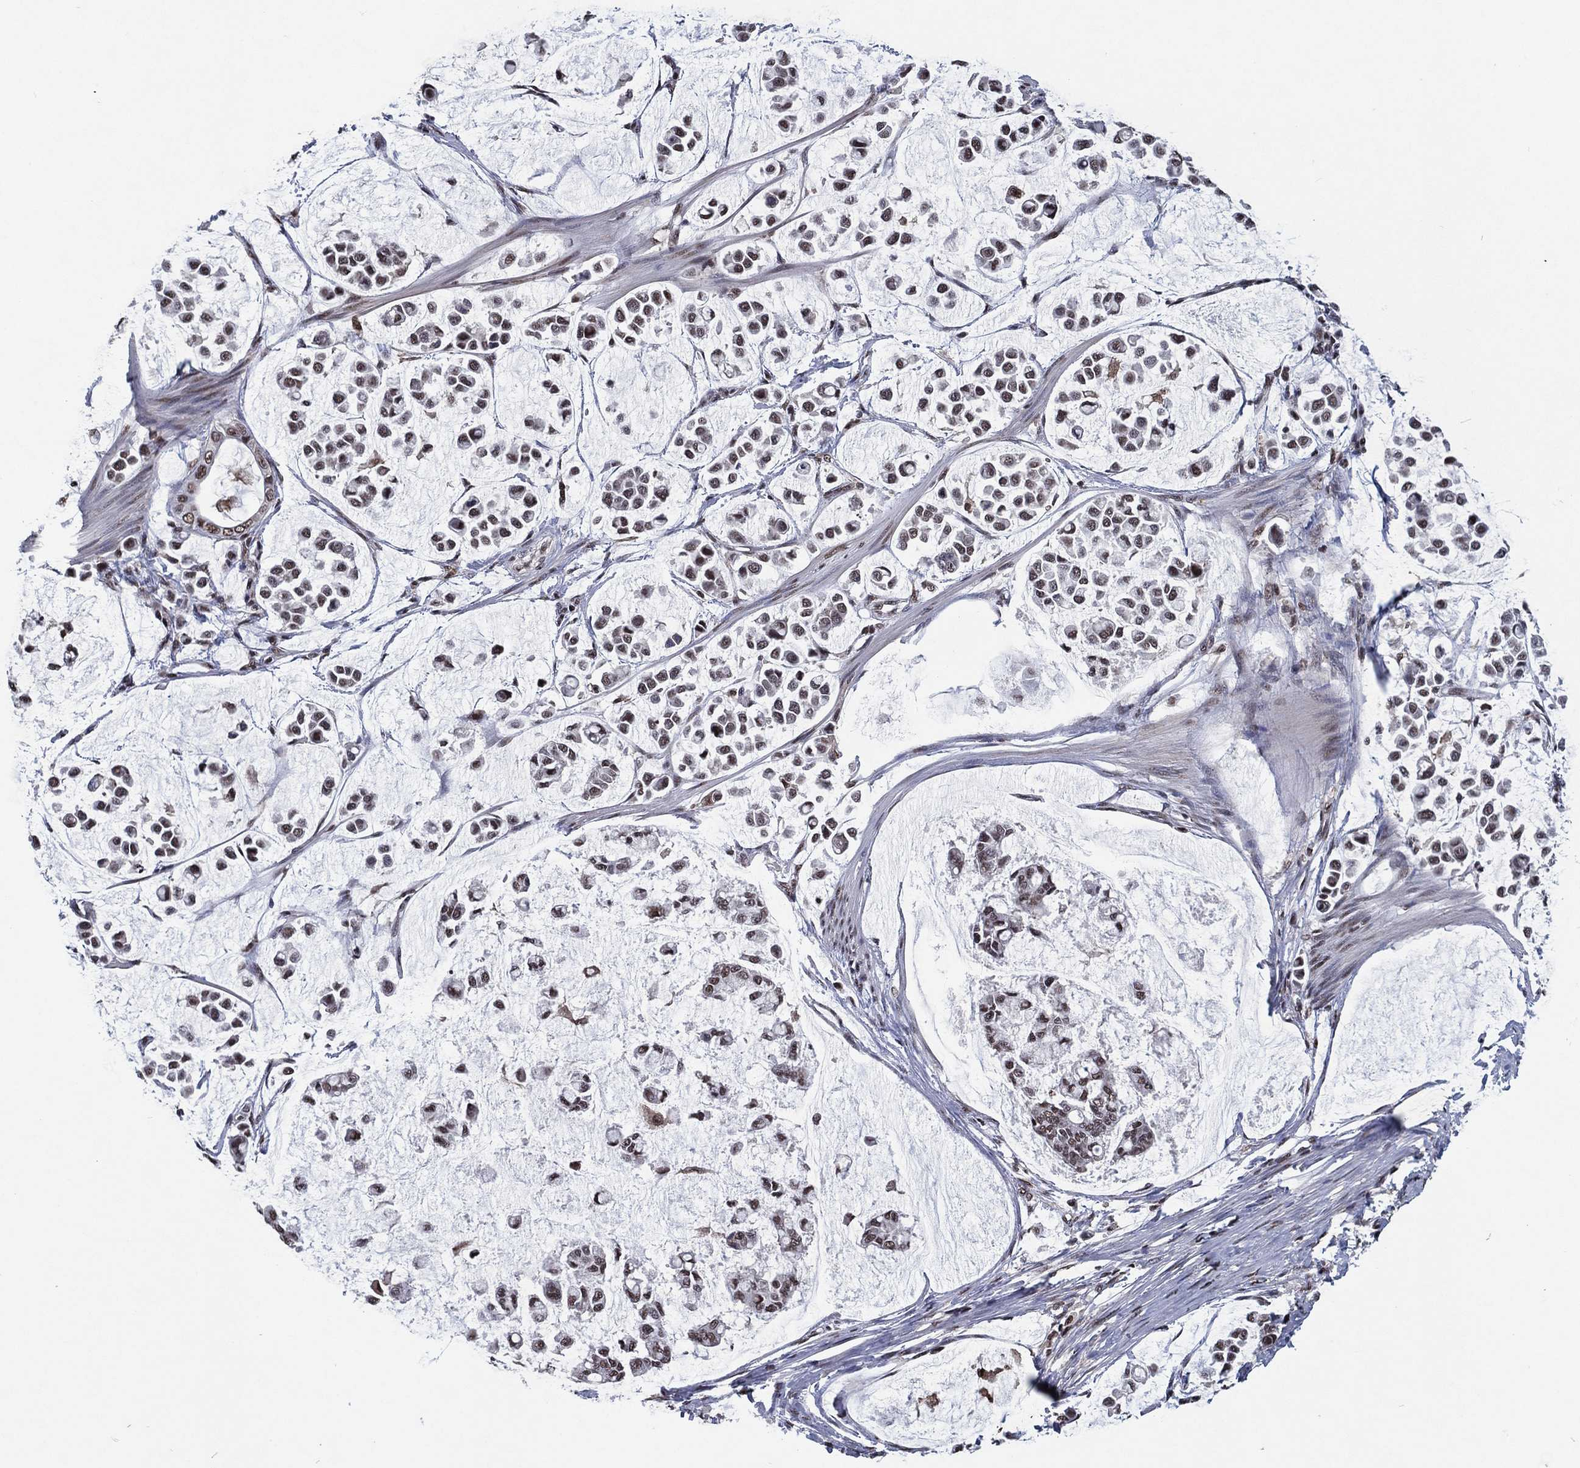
{"staining": {"intensity": "moderate", "quantity": "25%-75%", "location": "nuclear"}, "tissue": "stomach cancer", "cell_type": "Tumor cells", "image_type": "cancer", "snomed": [{"axis": "morphology", "description": "Adenocarcinoma, NOS"}, {"axis": "topography", "description": "Stomach"}], "caption": "An IHC histopathology image of tumor tissue is shown. Protein staining in brown shows moderate nuclear positivity in stomach cancer within tumor cells. The staining is performed using DAB brown chromogen to label protein expression. The nuclei are counter-stained blue using hematoxylin.", "gene": "ZBTB42", "patient": {"sex": "male", "age": 82}}